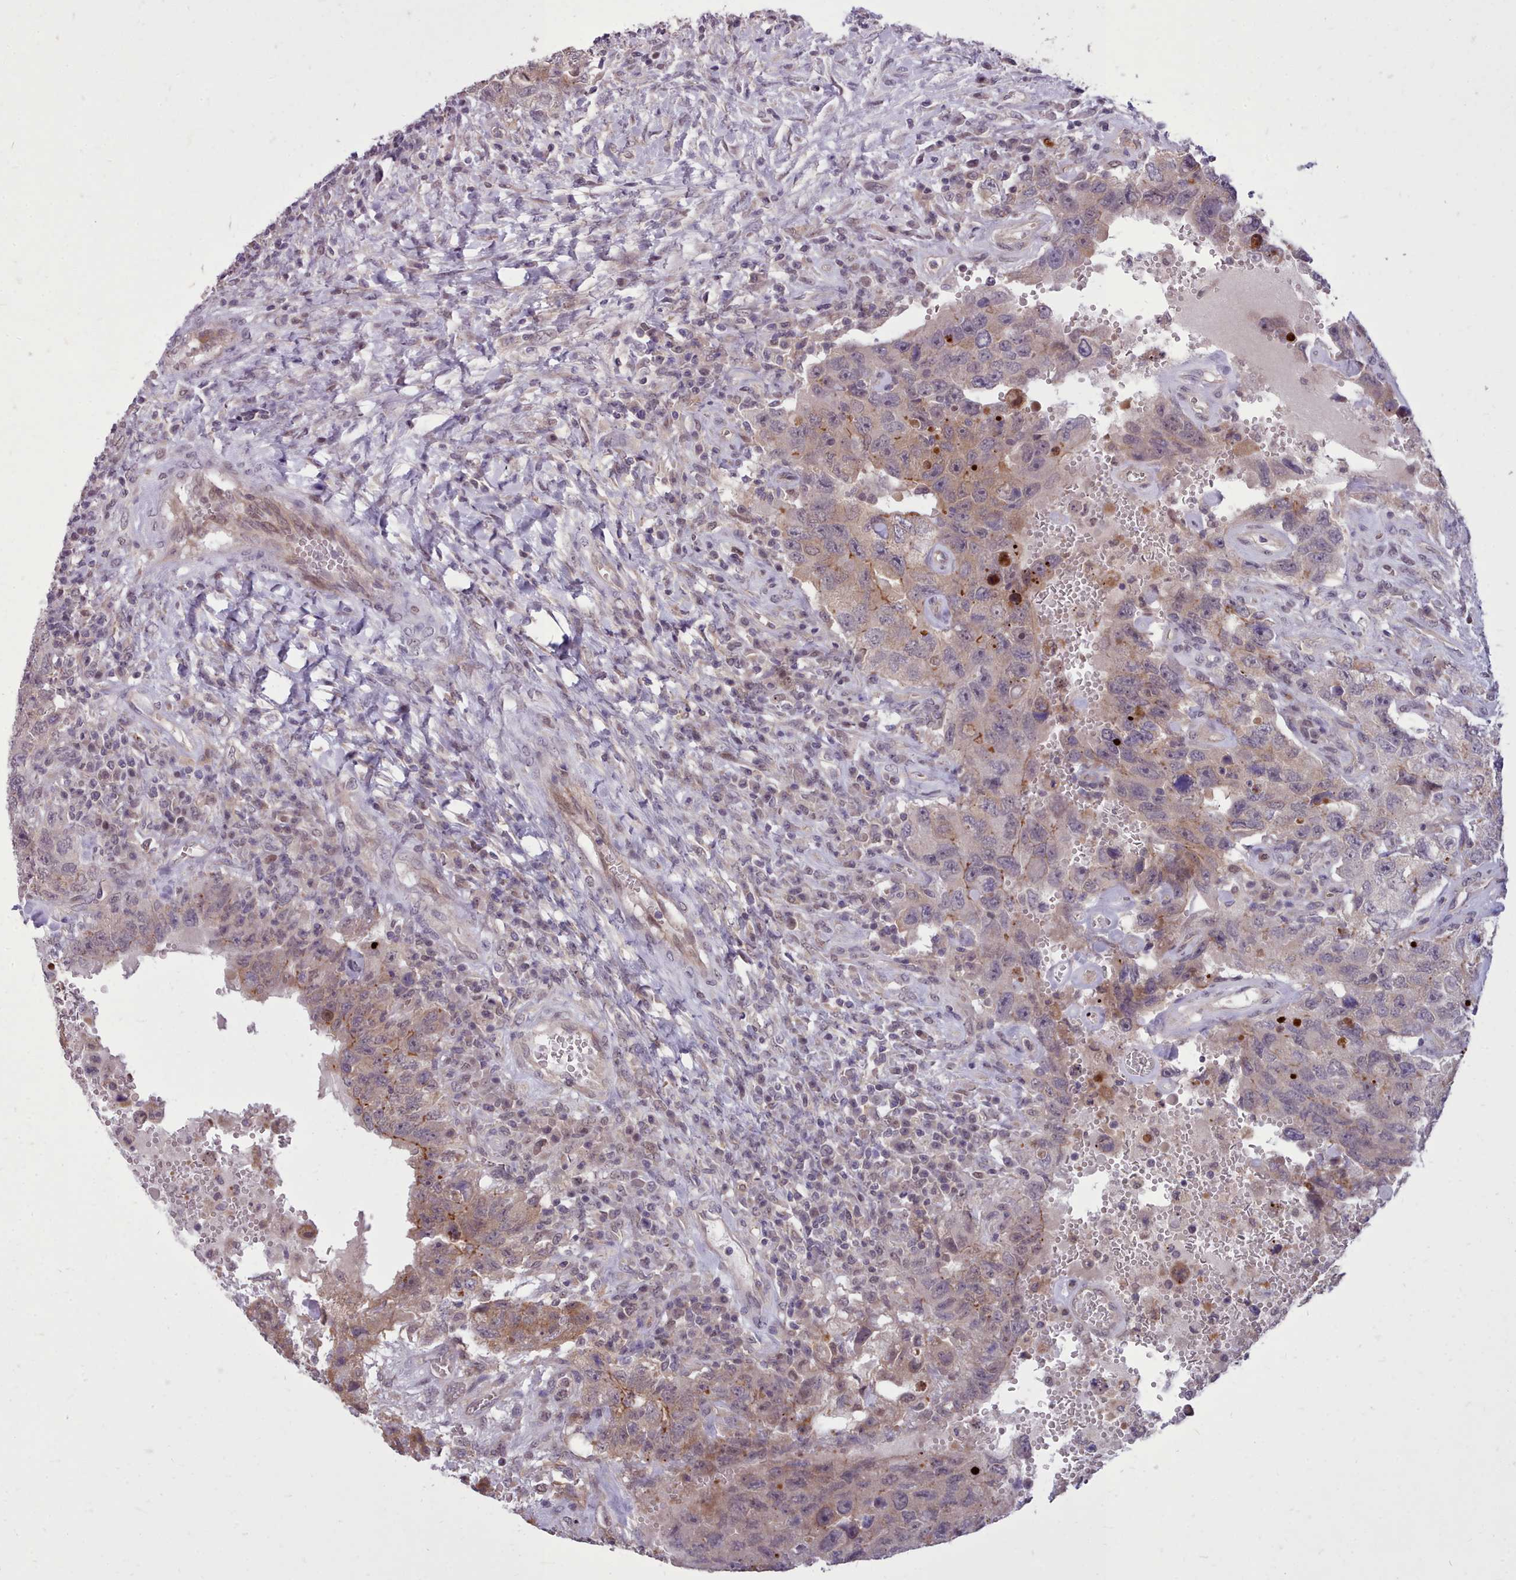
{"staining": {"intensity": "weak", "quantity": "25%-75%", "location": "cytoplasmic/membranous"}, "tissue": "testis cancer", "cell_type": "Tumor cells", "image_type": "cancer", "snomed": [{"axis": "morphology", "description": "Carcinoma, Embryonal, NOS"}, {"axis": "topography", "description": "Testis"}], "caption": "A high-resolution histopathology image shows IHC staining of testis cancer, which exhibits weak cytoplasmic/membranous staining in about 25%-75% of tumor cells.", "gene": "AHCY", "patient": {"sex": "male", "age": 26}}